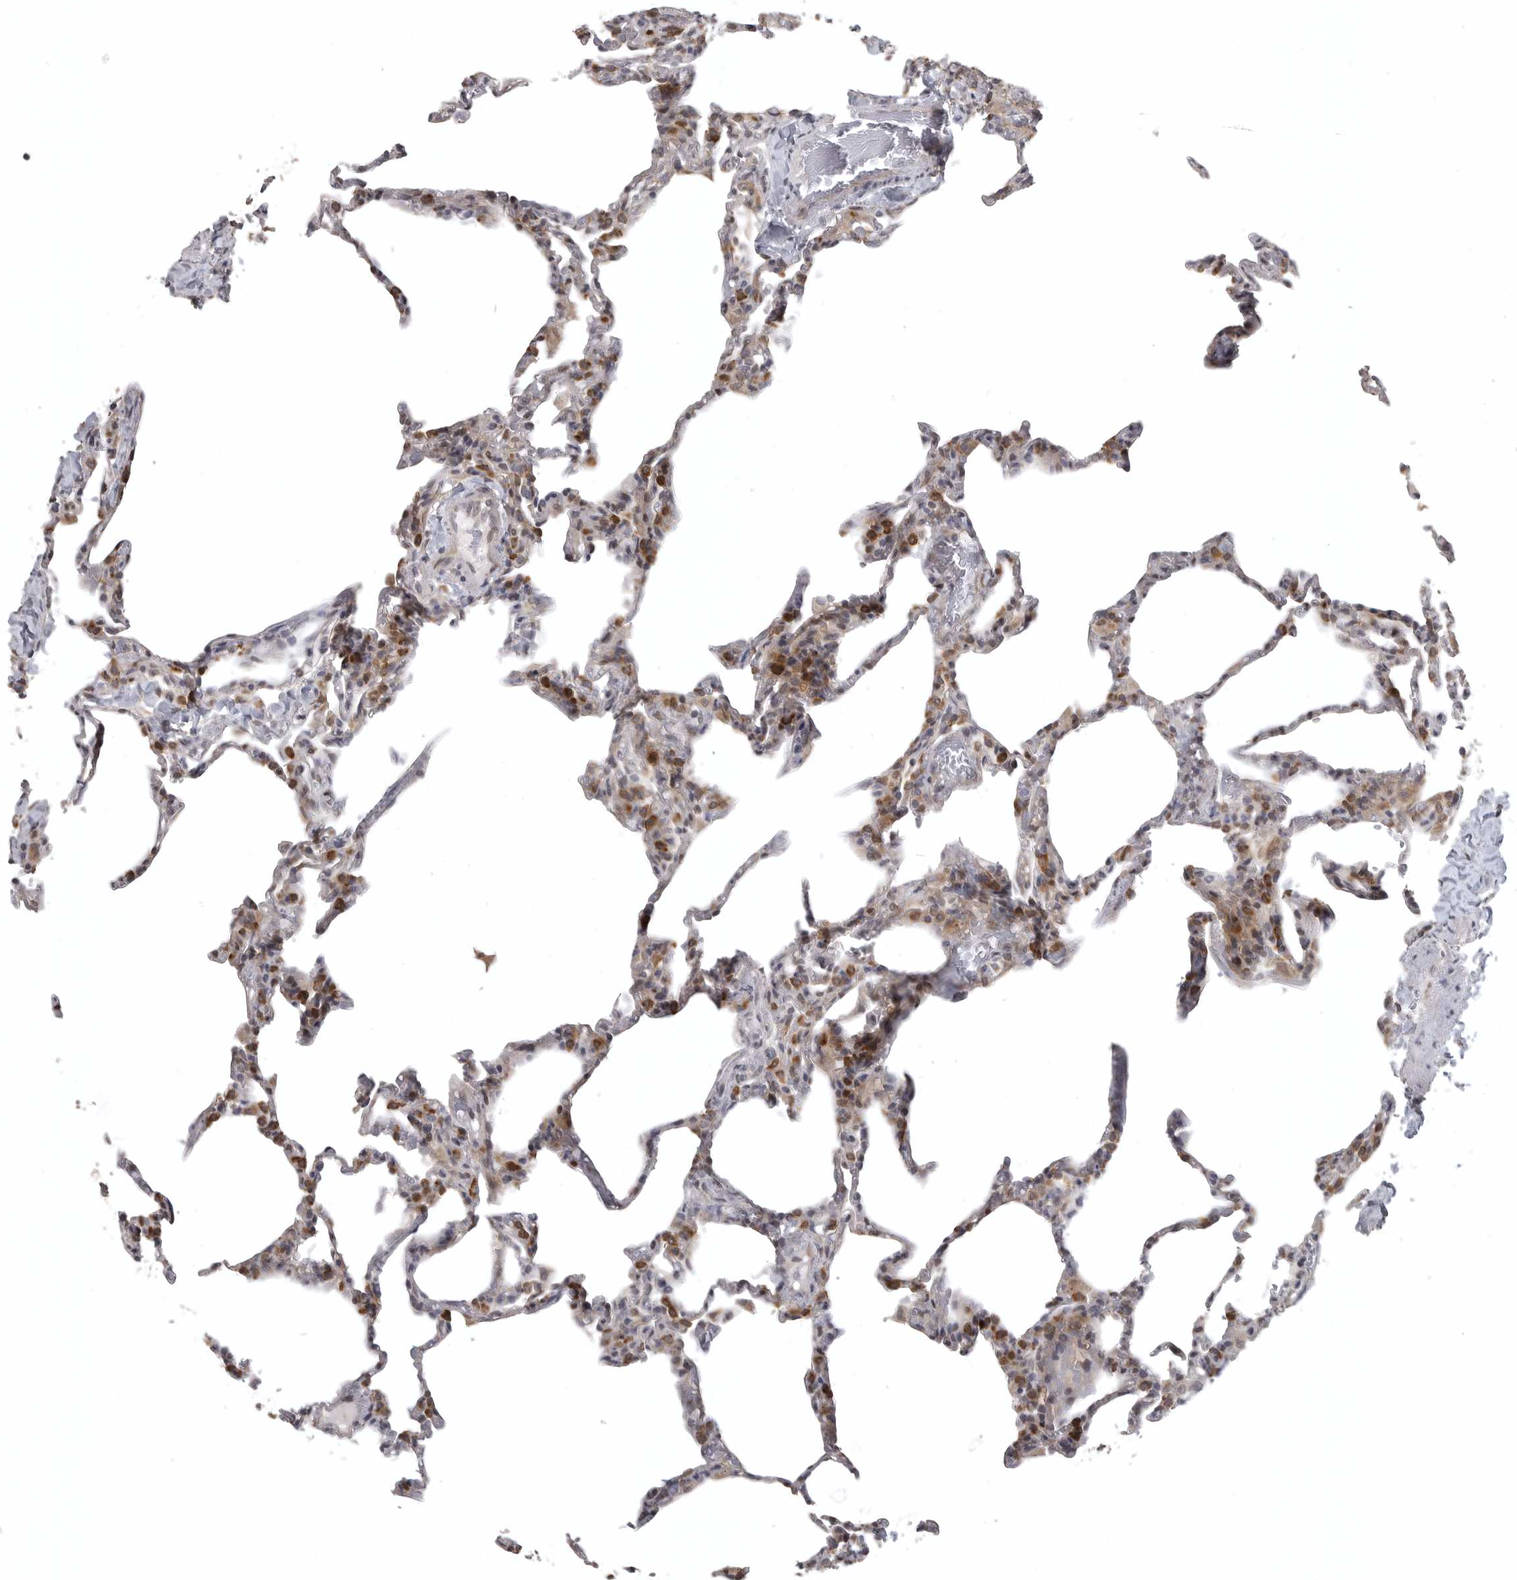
{"staining": {"intensity": "moderate", "quantity": "25%-75%", "location": "cytoplasmic/membranous"}, "tissue": "lung", "cell_type": "Alveolar cells", "image_type": "normal", "snomed": [{"axis": "morphology", "description": "Normal tissue, NOS"}, {"axis": "topography", "description": "Lung"}], "caption": "This histopathology image demonstrates immunohistochemistry staining of unremarkable human lung, with medium moderate cytoplasmic/membranous expression in approximately 25%-75% of alveolar cells.", "gene": "POLE2", "patient": {"sex": "male", "age": 20}}